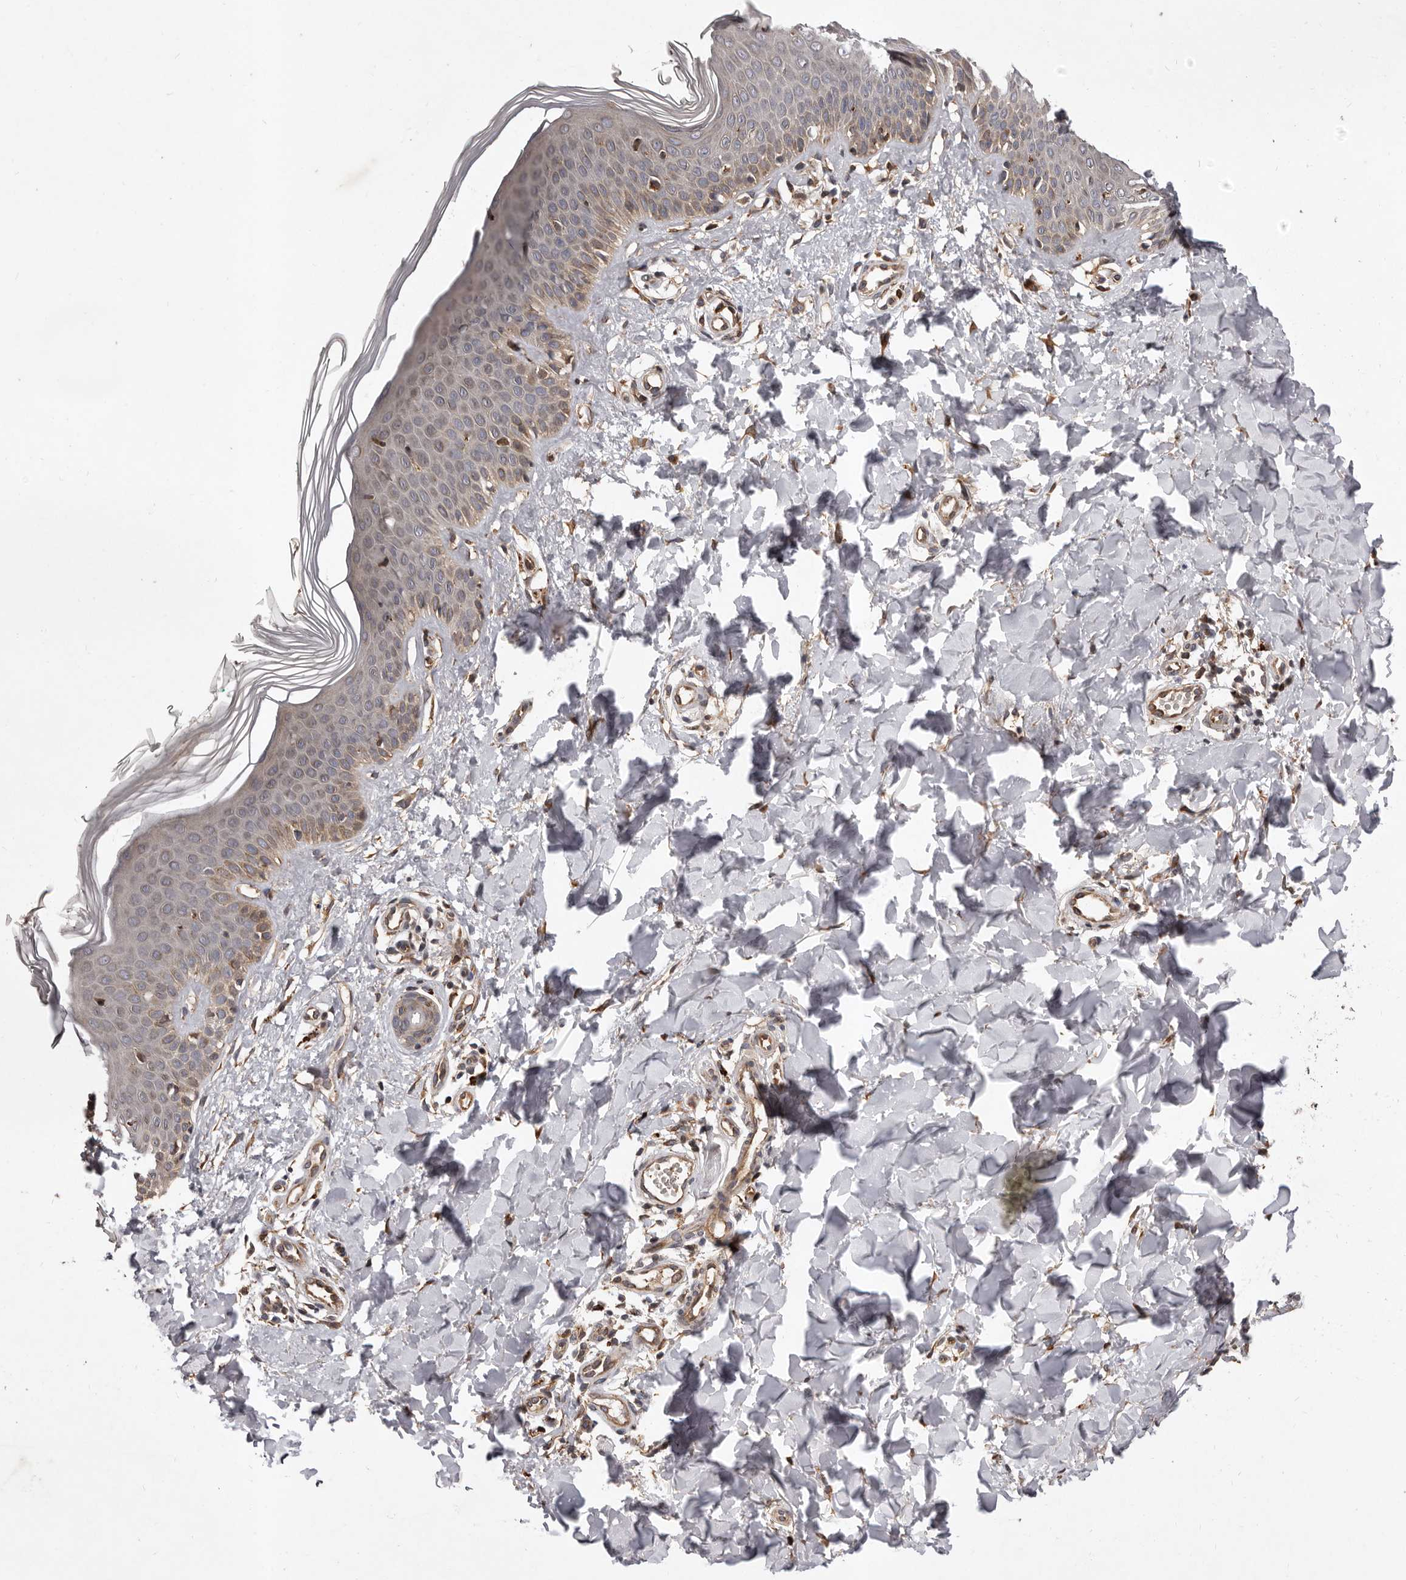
{"staining": {"intensity": "weak", "quantity": ">75%", "location": "cytoplasmic/membranous"}, "tissue": "skin", "cell_type": "Fibroblasts", "image_type": "normal", "snomed": [{"axis": "morphology", "description": "Normal tissue, NOS"}, {"axis": "topography", "description": "Skin"}], "caption": "Immunohistochemical staining of normal skin reveals weak cytoplasmic/membranous protein positivity in about >75% of fibroblasts. (IHC, brightfield microscopy, high magnification).", "gene": "GADD45B", "patient": {"sex": "male", "age": 37}}